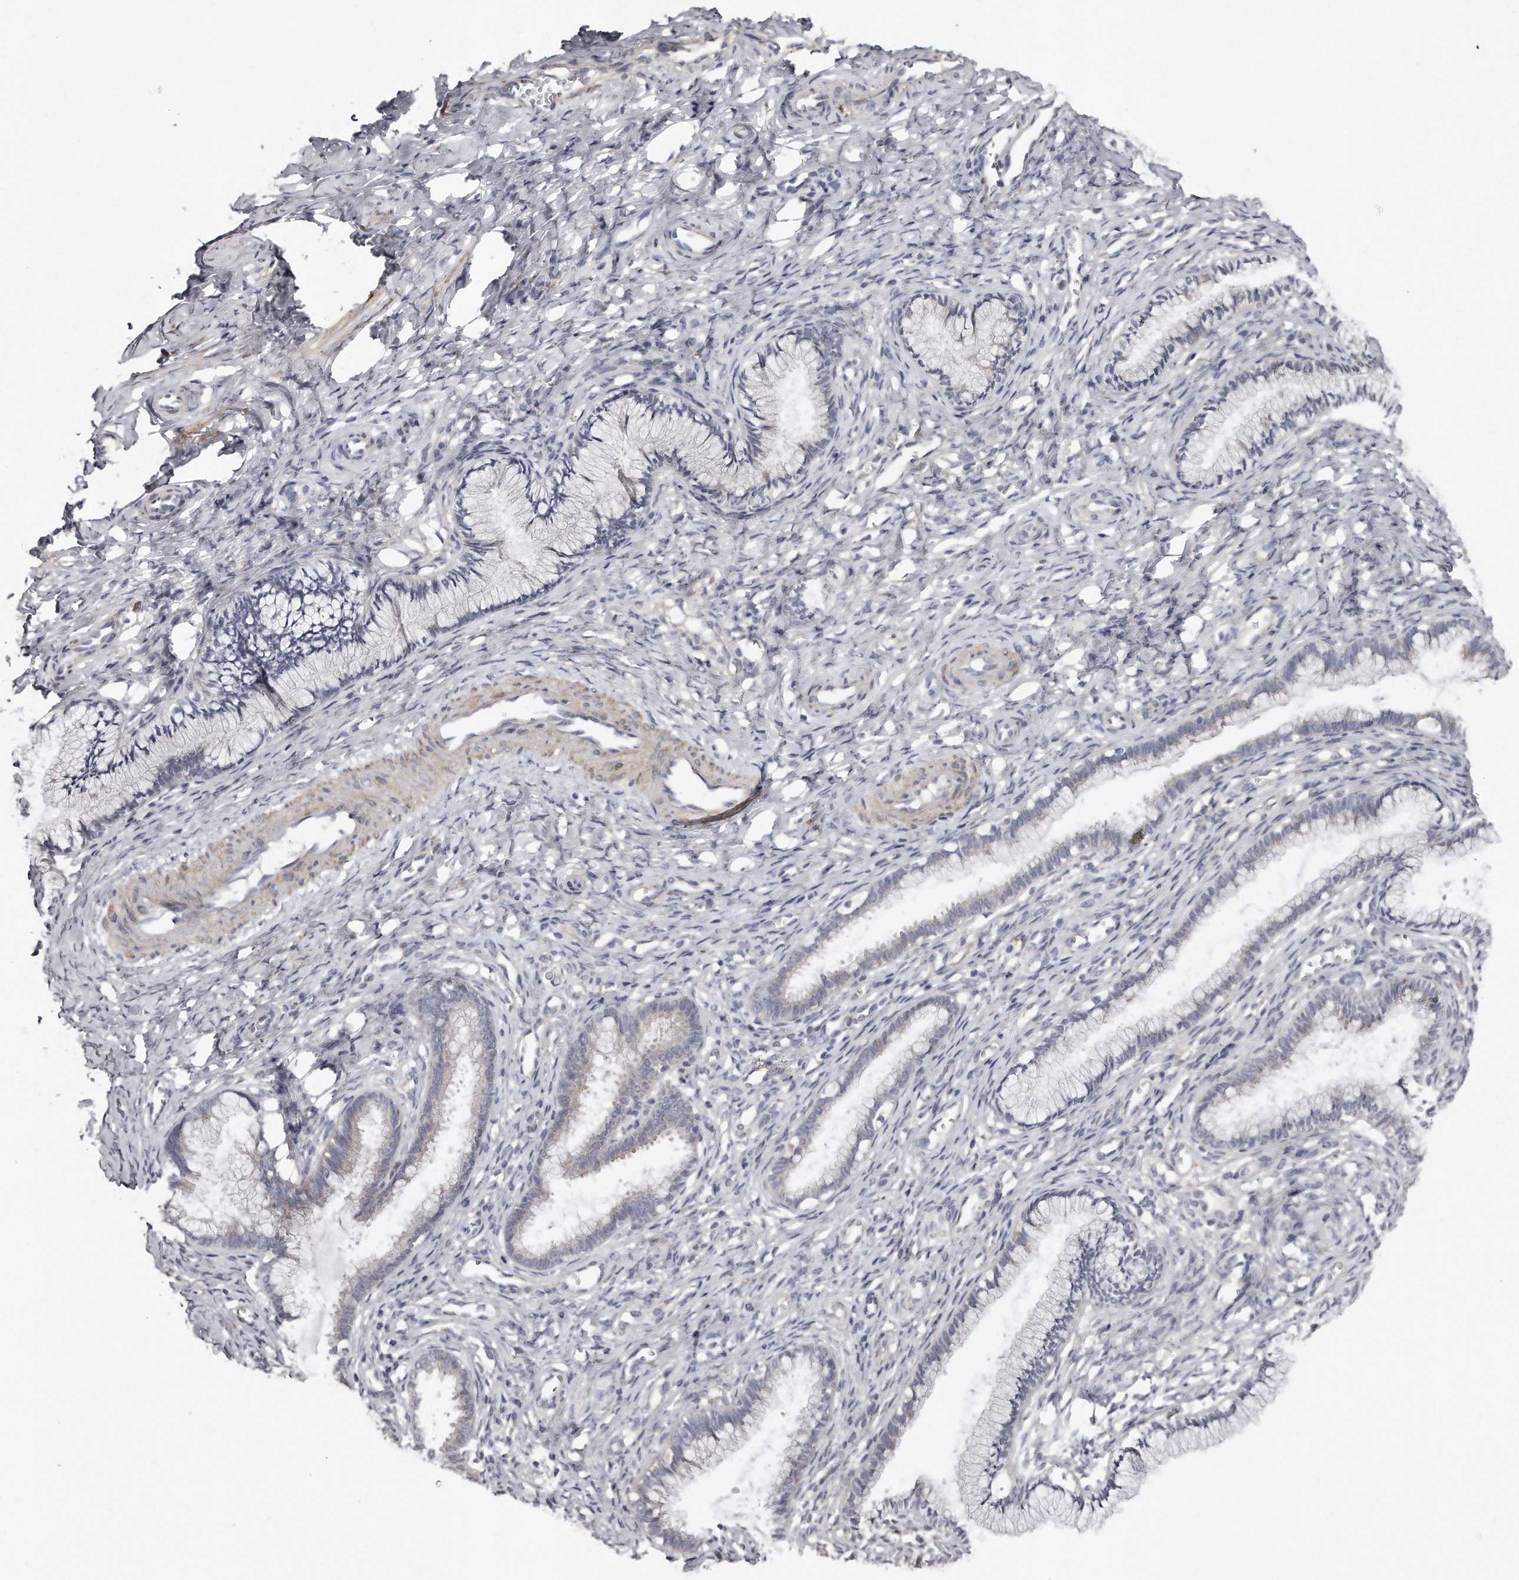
{"staining": {"intensity": "negative", "quantity": "none", "location": "none"}, "tissue": "cervix", "cell_type": "Glandular cells", "image_type": "normal", "snomed": [{"axis": "morphology", "description": "Normal tissue, NOS"}, {"axis": "topography", "description": "Cervix"}], "caption": "Glandular cells are negative for protein expression in benign human cervix. Brightfield microscopy of IHC stained with DAB (brown) and hematoxylin (blue), captured at high magnification.", "gene": "LMOD1", "patient": {"sex": "female", "age": 27}}